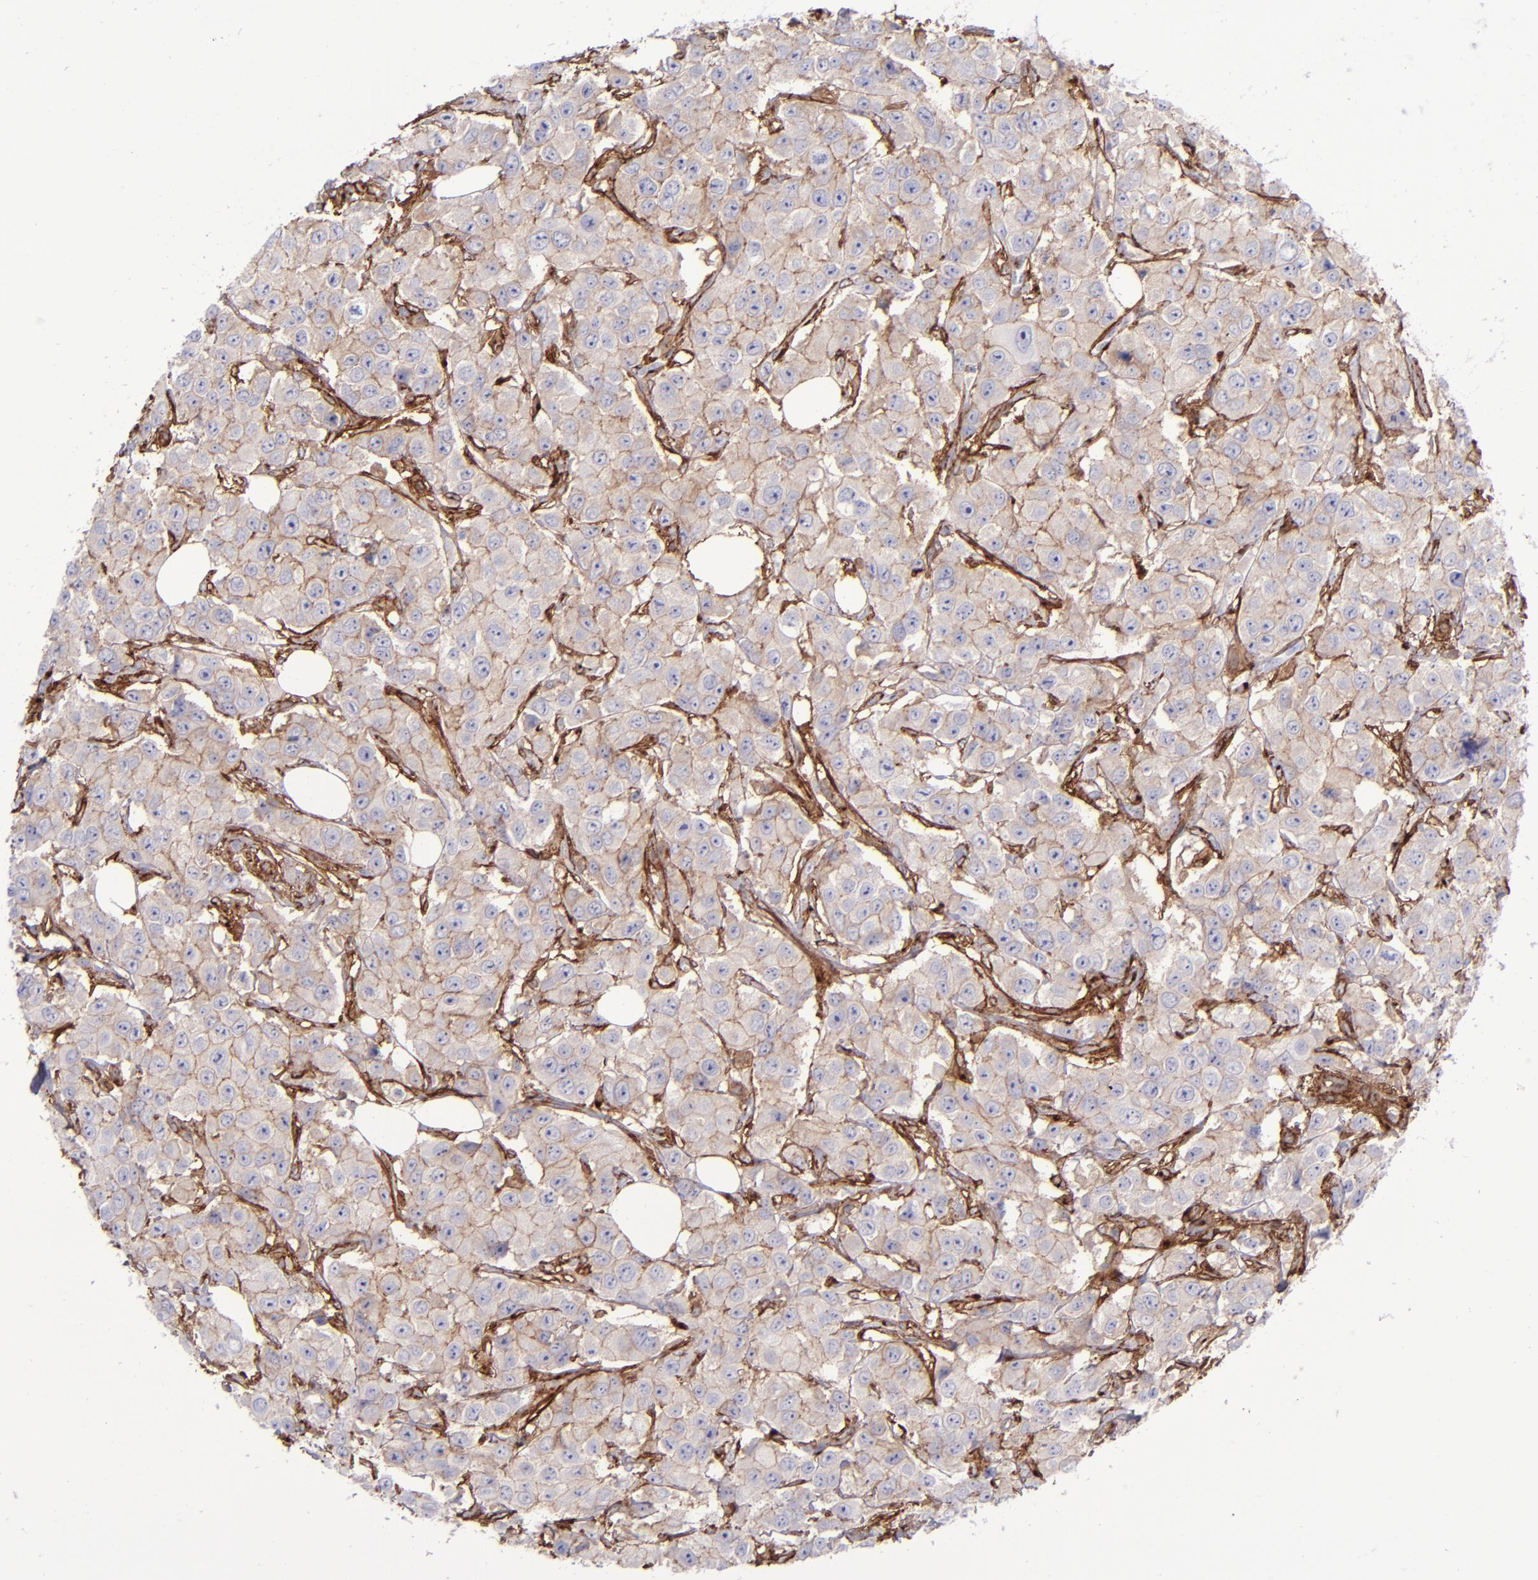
{"staining": {"intensity": "weak", "quantity": ">75%", "location": "cytoplasmic/membranous"}, "tissue": "breast cancer", "cell_type": "Tumor cells", "image_type": "cancer", "snomed": [{"axis": "morphology", "description": "Duct carcinoma"}, {"axis": "topography", "description": "Breast"}], "caption": "The image shows immunohistochemical staining of breast infiltrating ductal carcinoma. There is weak cytoplasmic/membranous expression is appreciated in about >75% of tumor cells.", "gene": "ITGAV", "patient": {"sex": "female", "age": 58}}